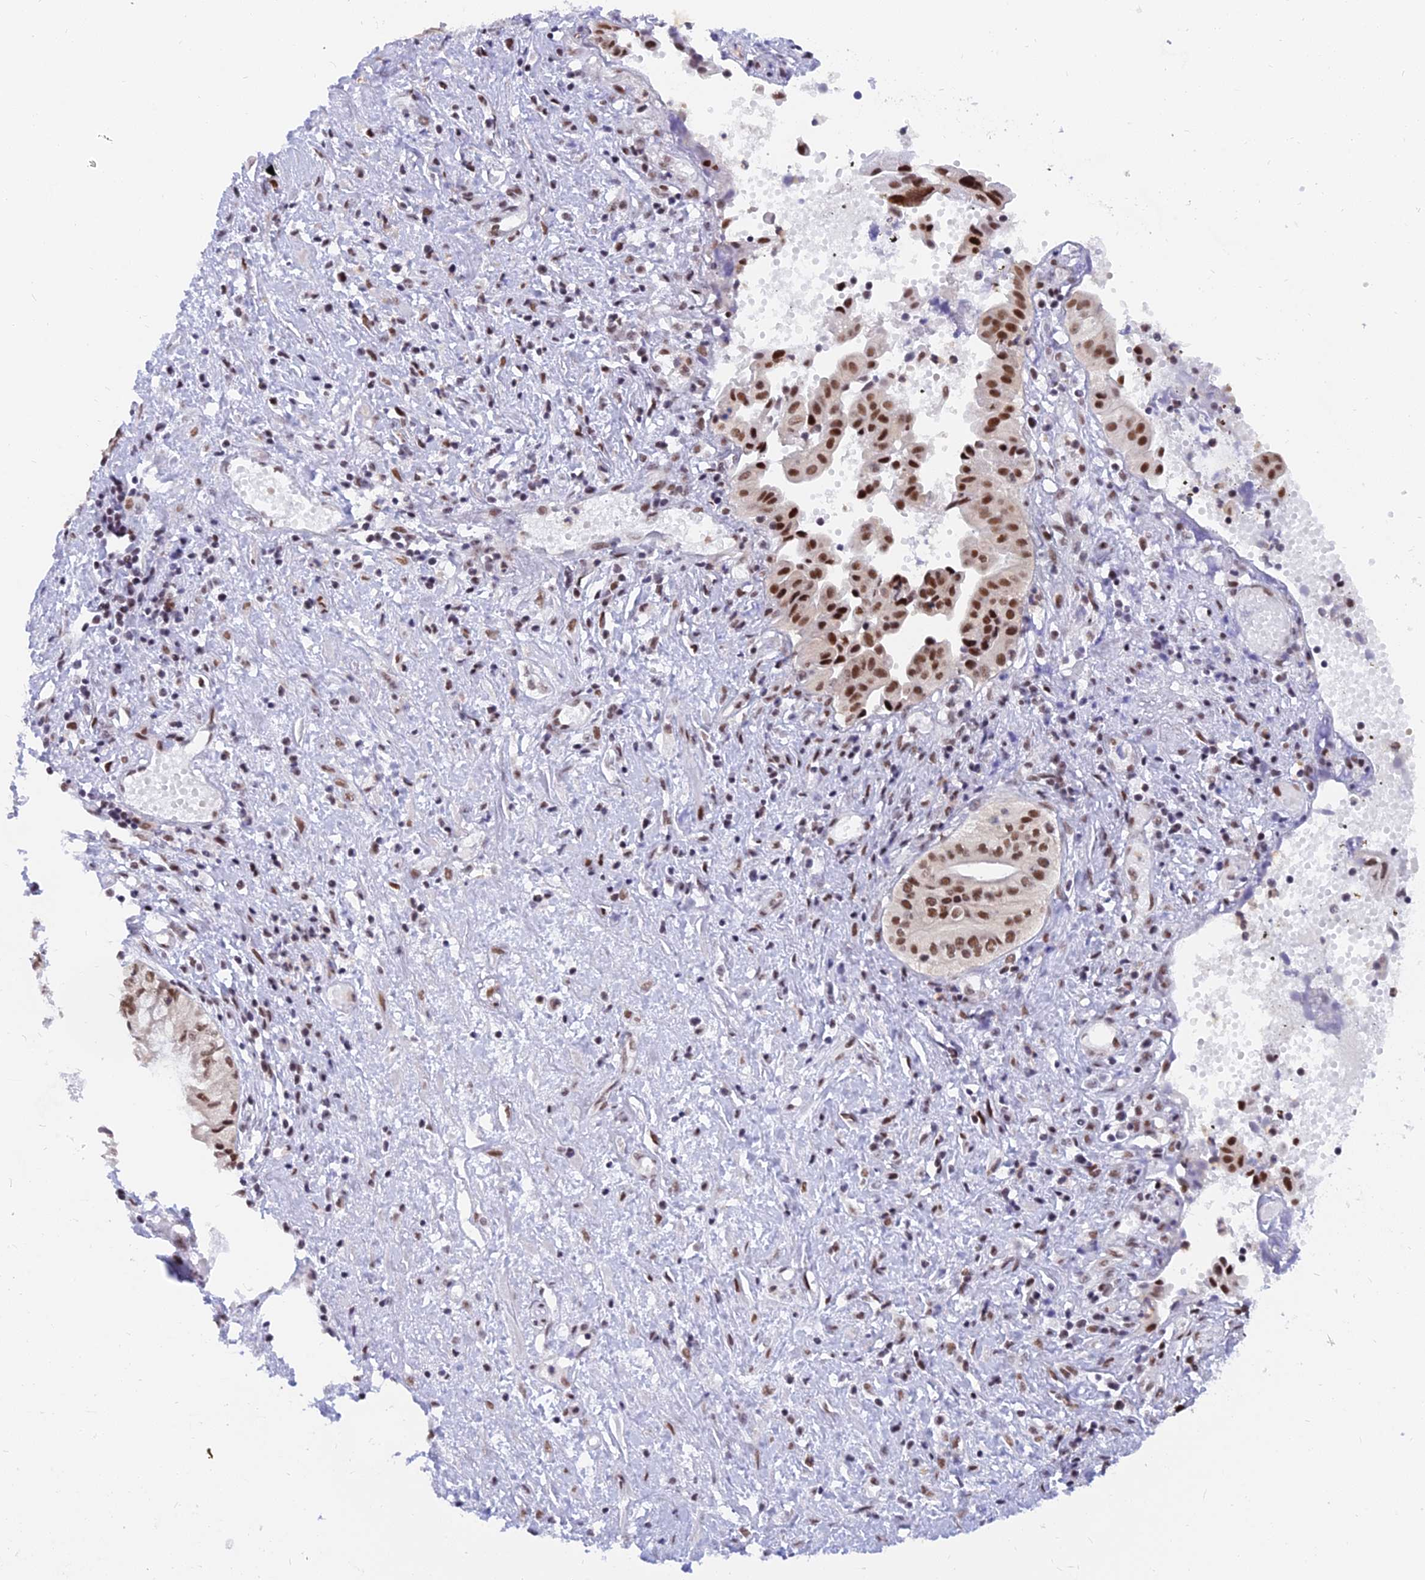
{"staining": {"intensity": "moderate", "quantity": ">75%", "location": "nuclear"}, "tissue": "pancreatic cancer", "cell_type": "Tumor cells", "image_type": "cancer", "snomed": [{"axis": "morphology", "description": "Adenocarcinoma, NOS"}, {"axis": "topography", "description": "Pancreas"}], "caption": "Pancreatic adenocarcinoma stained with a protein marker exhibits moderate staining in tumor cells.", "gene": "DPY30", "patient": {"sex": "female", "age": 50}}